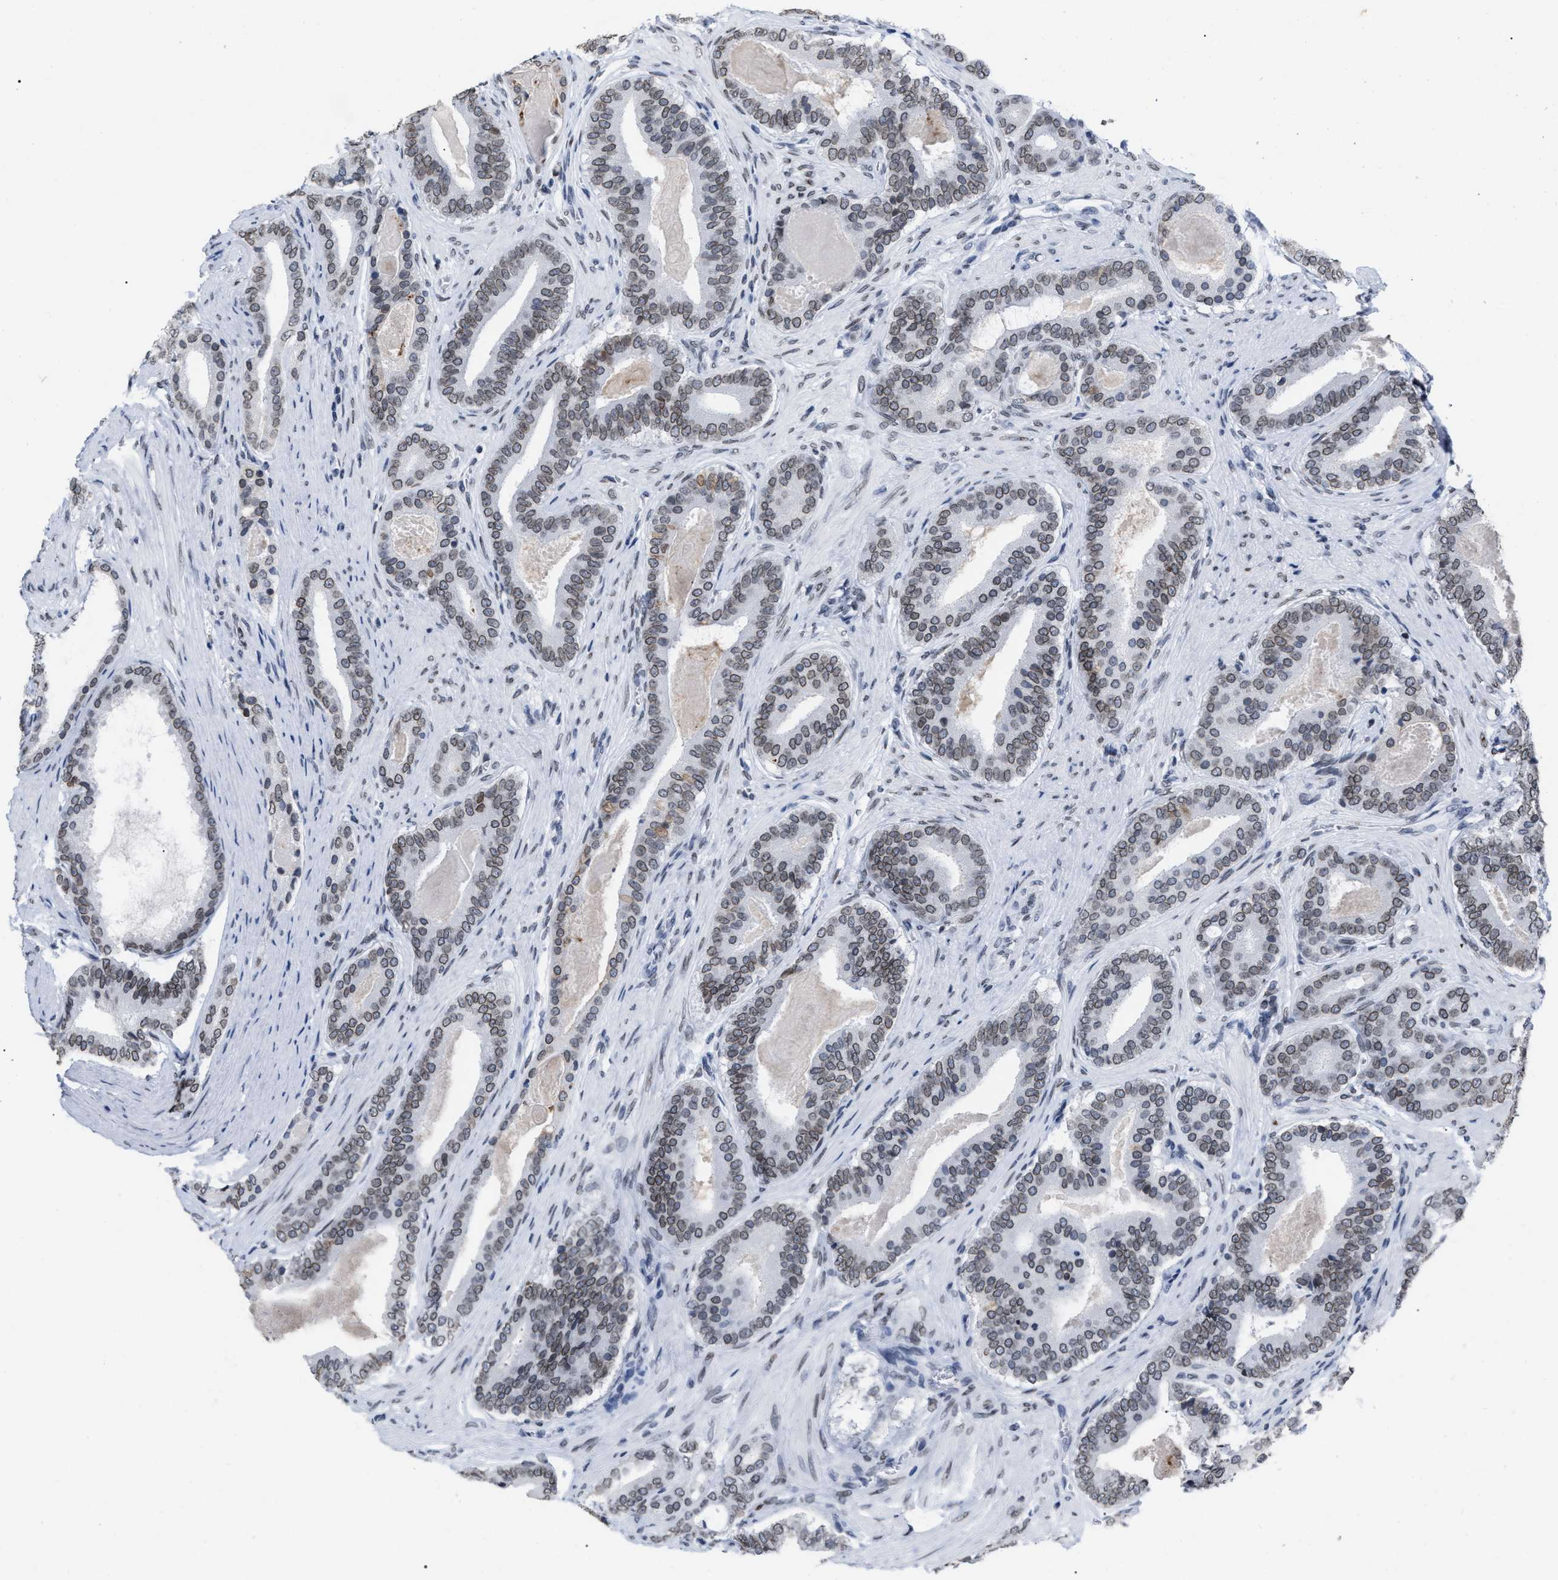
{"staining": {"intensity": "weak", "quantity": "<25%", "location": "cytoplasmic/membranous,nuclear"}, "tissue": "prostate cancer", "cell_type": "Tumor cells", "image_type": "cancer", "snomed": [{"axis": "morphology", "description": "Adenocarcinoma, High grade"}, {"axis": "topography", "description": "Prostate"}], "caption": "DAB immunohistochemical staining of prostate adenocarcinoma (high-grade) reveals no significant staining in tumor cells. (Immunohistochemistry (ihc), brightfield microscopy, high magnification).", "gene": "TPR", "patient": {"sex": "male", "age": 60}}